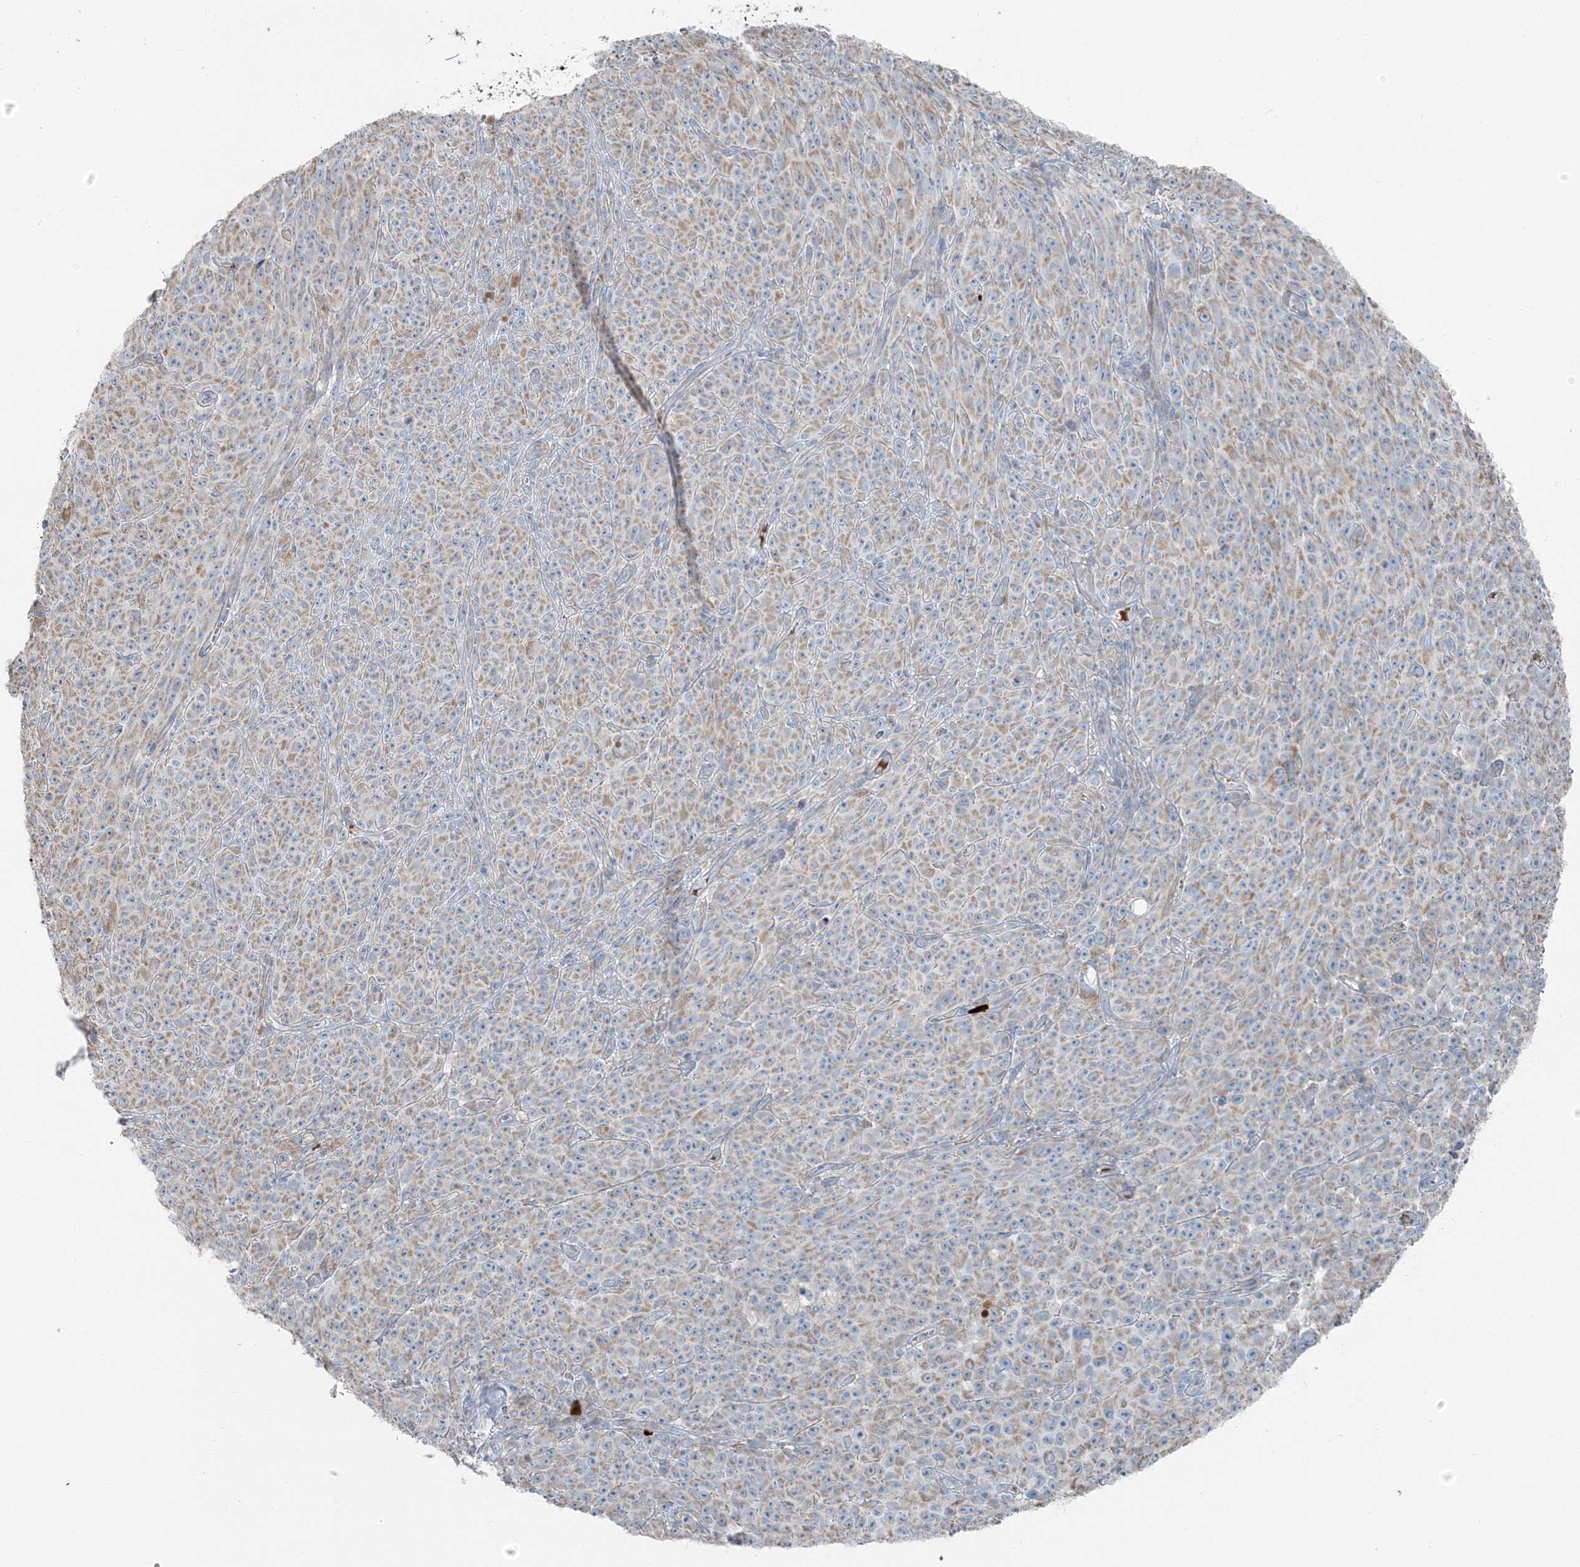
{"staining": {"intensity": "weak", "quantity": ">75%", "location": "cytoplasmic/membranous"}, "tissue": "melanoma", "cell_type": "Tumor cells", "image_type": "cancer", "snomed": [{"axis": "morphology", "description": "Malignant melanoma, NOS"}, {"axis": "topography", "description": "Skin"}], "caption": "Protein staining exhibits weak cytoplasmic/membranous expression in approximately >75% of tumor cells in melanoma. (Brightfield microscopy of DAB IHC at high magnification).", "gene": "SLC22A16", "patient": {"sex": "female", "age": 82}}